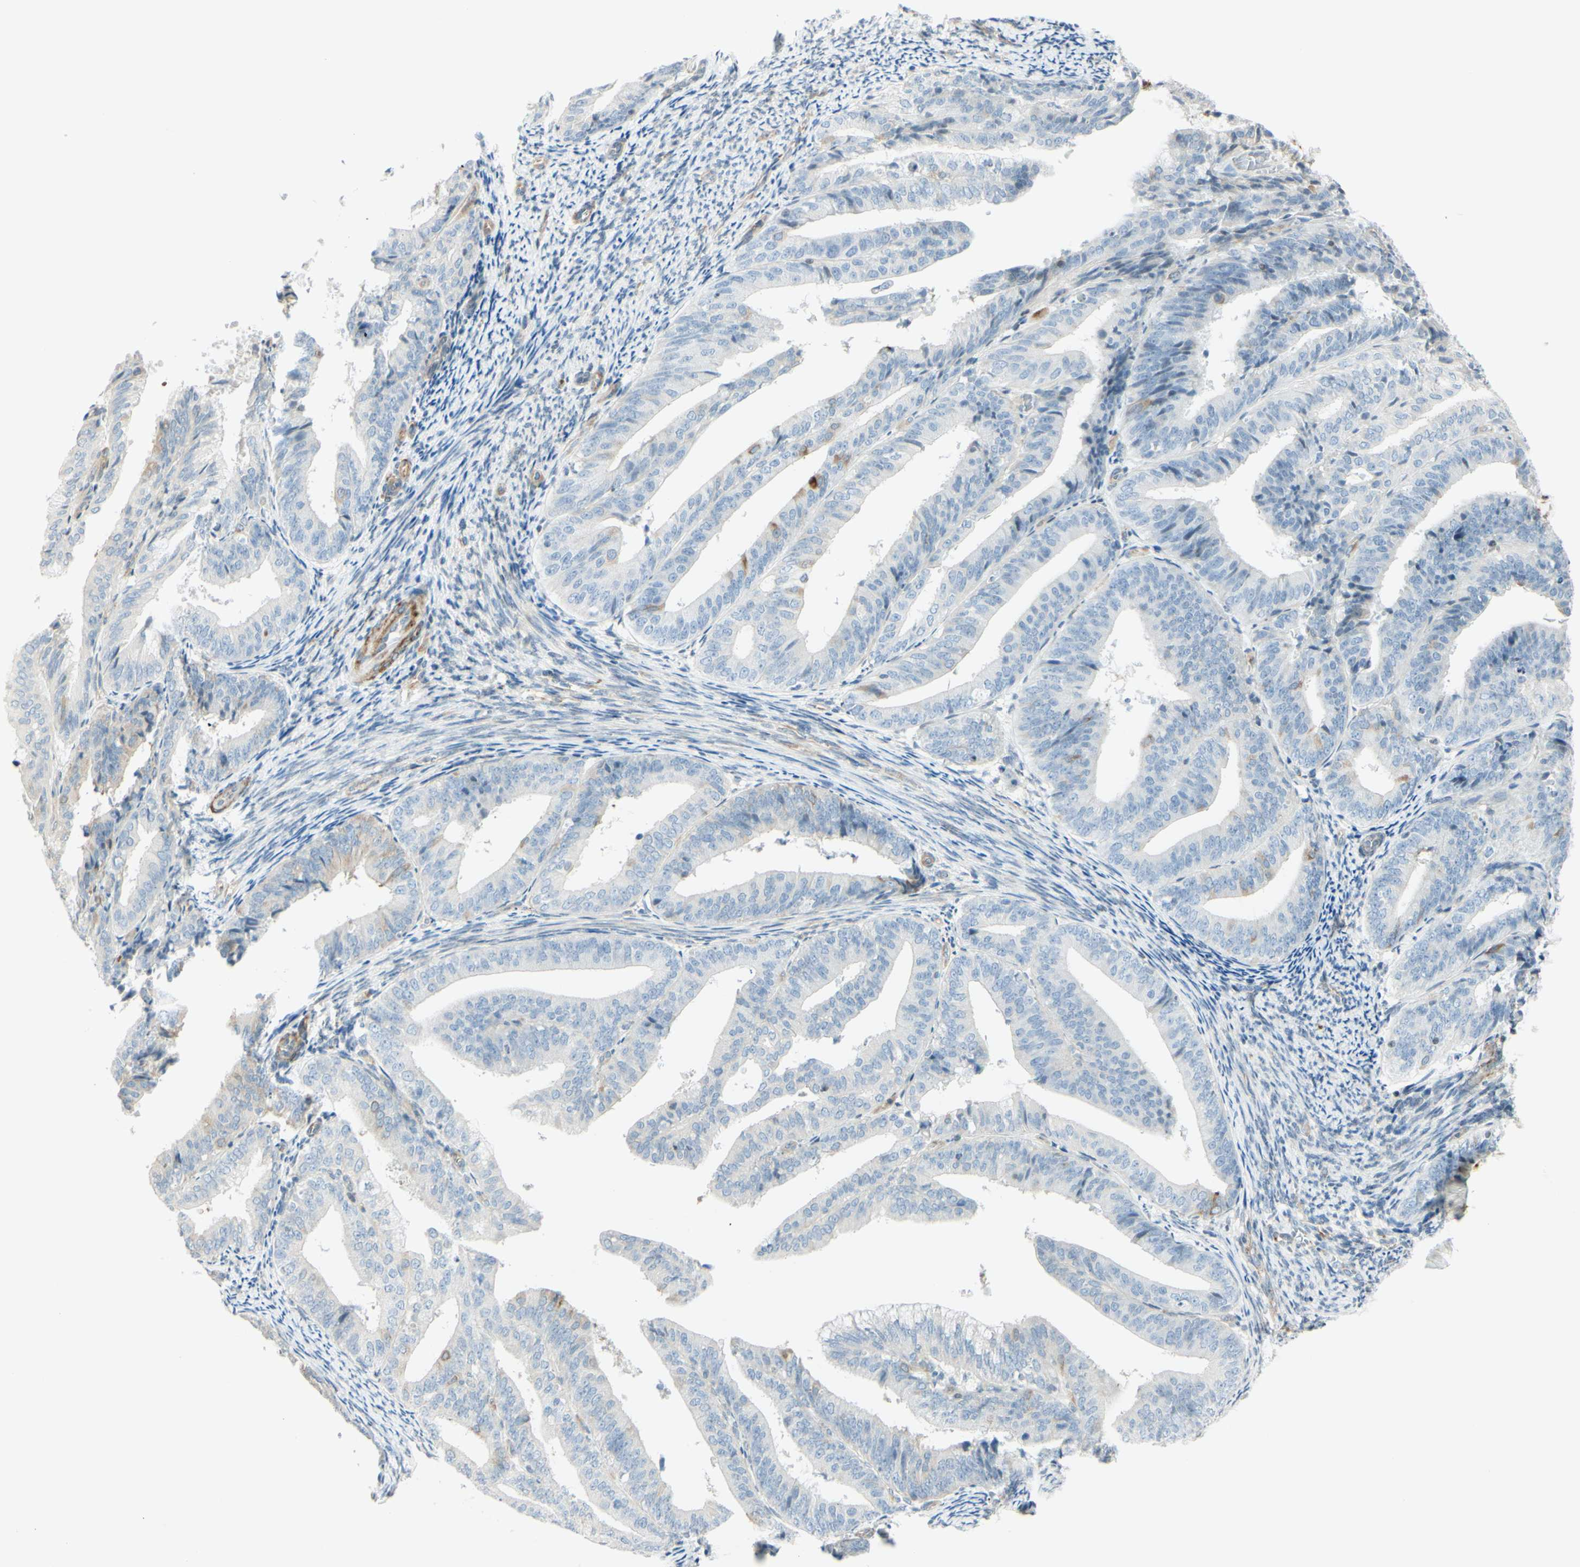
{"staining": {"intensity": "negative", "quantity": "none", "location": "none"}, "tissue": "endometrial cancer", "cell_type": "Tumor cells", "image_type": "cancer", "snomed": [{"axis": "morphology", "description": "Adenocarcinoma, NOS"}, {"axis": "topography", "description": "Endometrium"}], "caption": "A high-resolution image shows immunohistochemistry (IHC) staining of endometrial cancer (adenocarcinoma), which demonstrates no significant staining in tumor cells.", "gene": "MAP1B", "patient": {"sex": "female", "age": 63}}